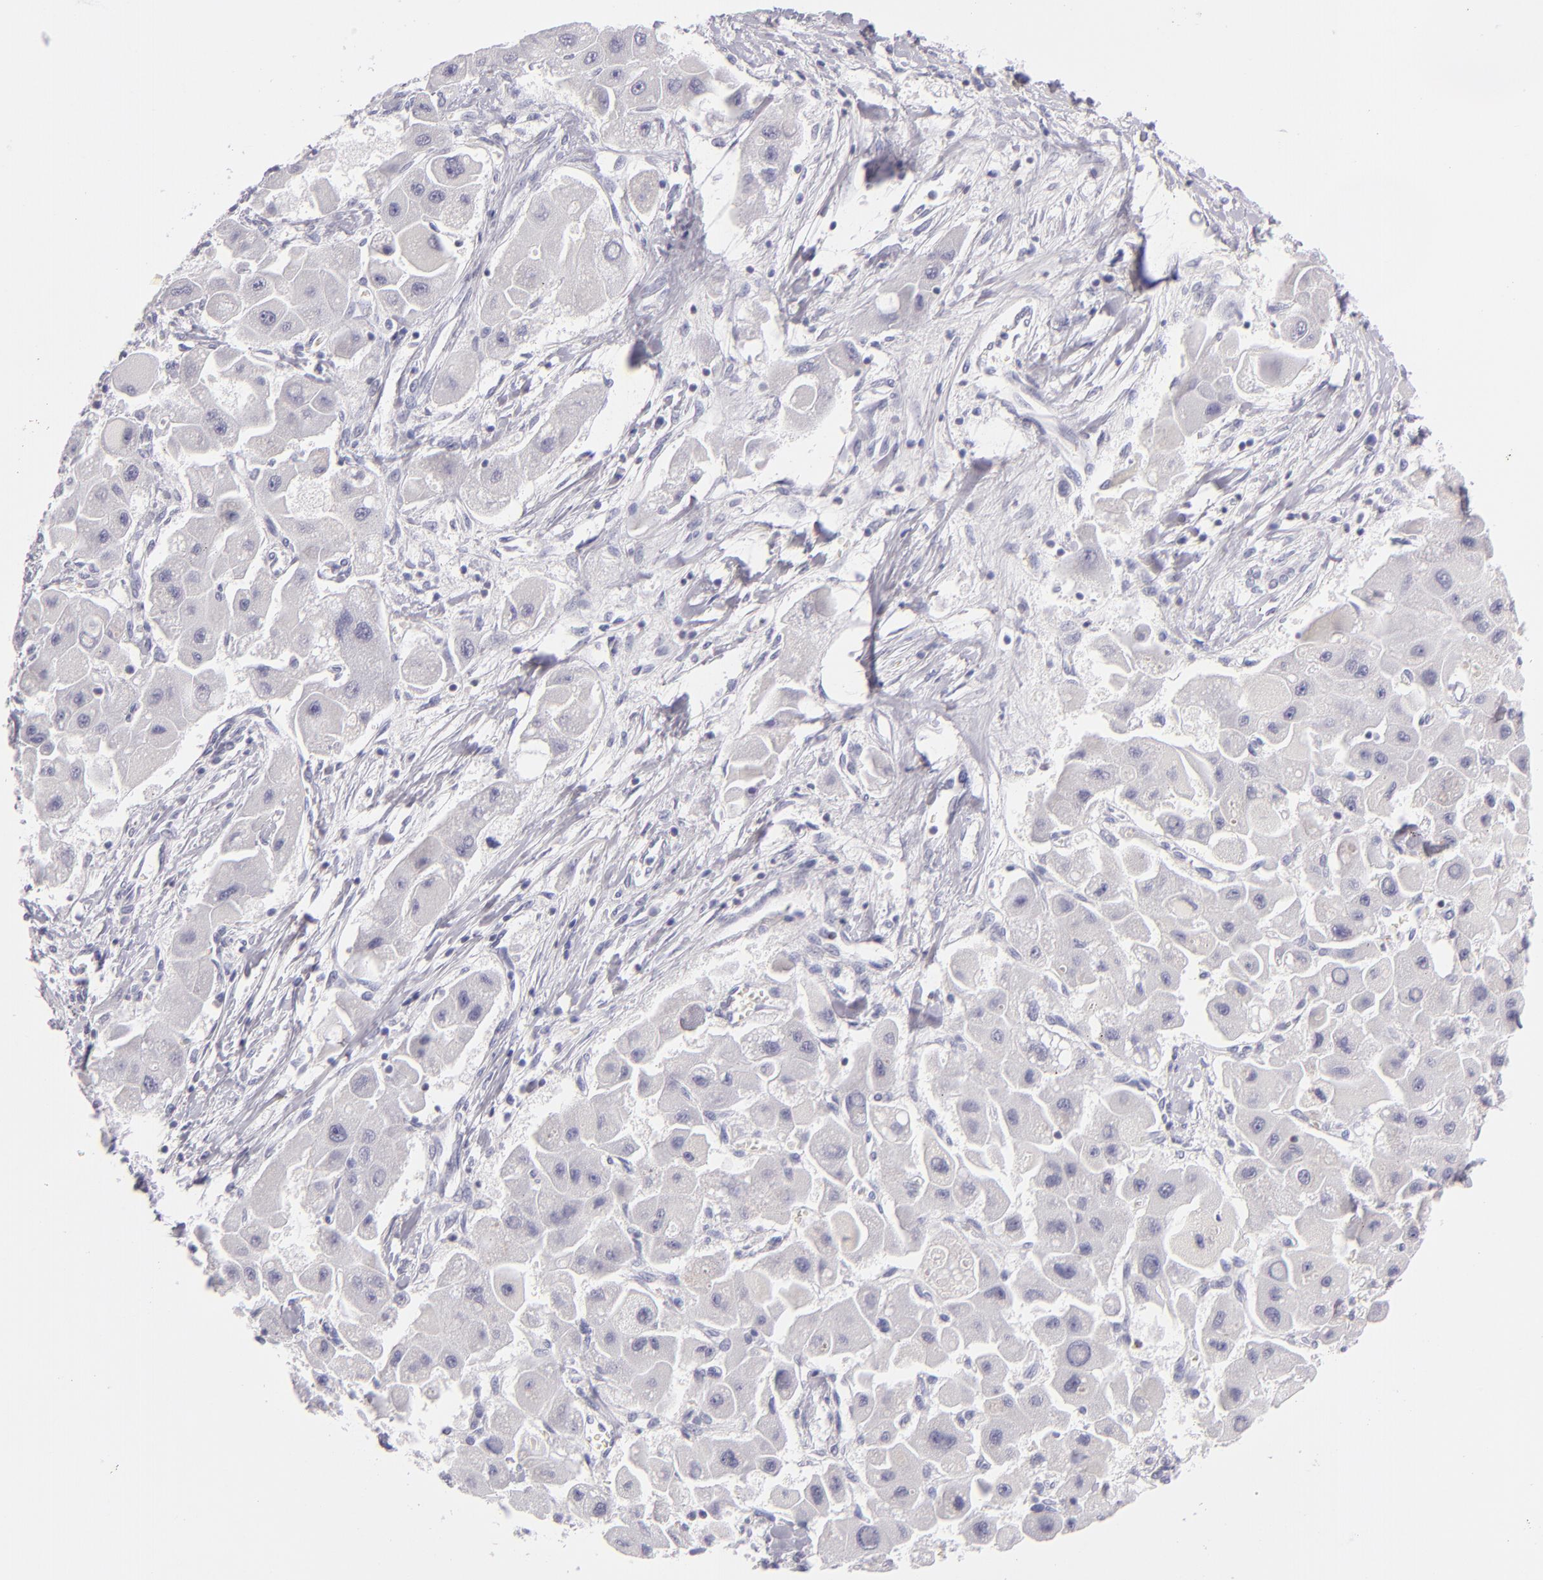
{"staining": {"intensity": "negative", "quantity": "none", "location": "none"}, "tissue": "liver cancer", "cell_type": "Tumor cells", "image_type": "cancer", "snomed": [{"axis": "morphology", "description": "Carcinoma, Hepatocellular, NOS"}, {"axis": "topography", "description": "Liver"}], "caption": "An immunohistochemistry (IHC) histopathology image of liver hepatocellular carcinoma is shown. There is no staining in tumor cells of liver hepatocellular carcinoma. (Stains: DAB (3,3'-diaminobenzidine) IHC with hematoxylin counter stain, Microscopy: brightfield microscopy at high magnification).", "gene": "CD48", "patient": {"sex": "male", "age": 24}}